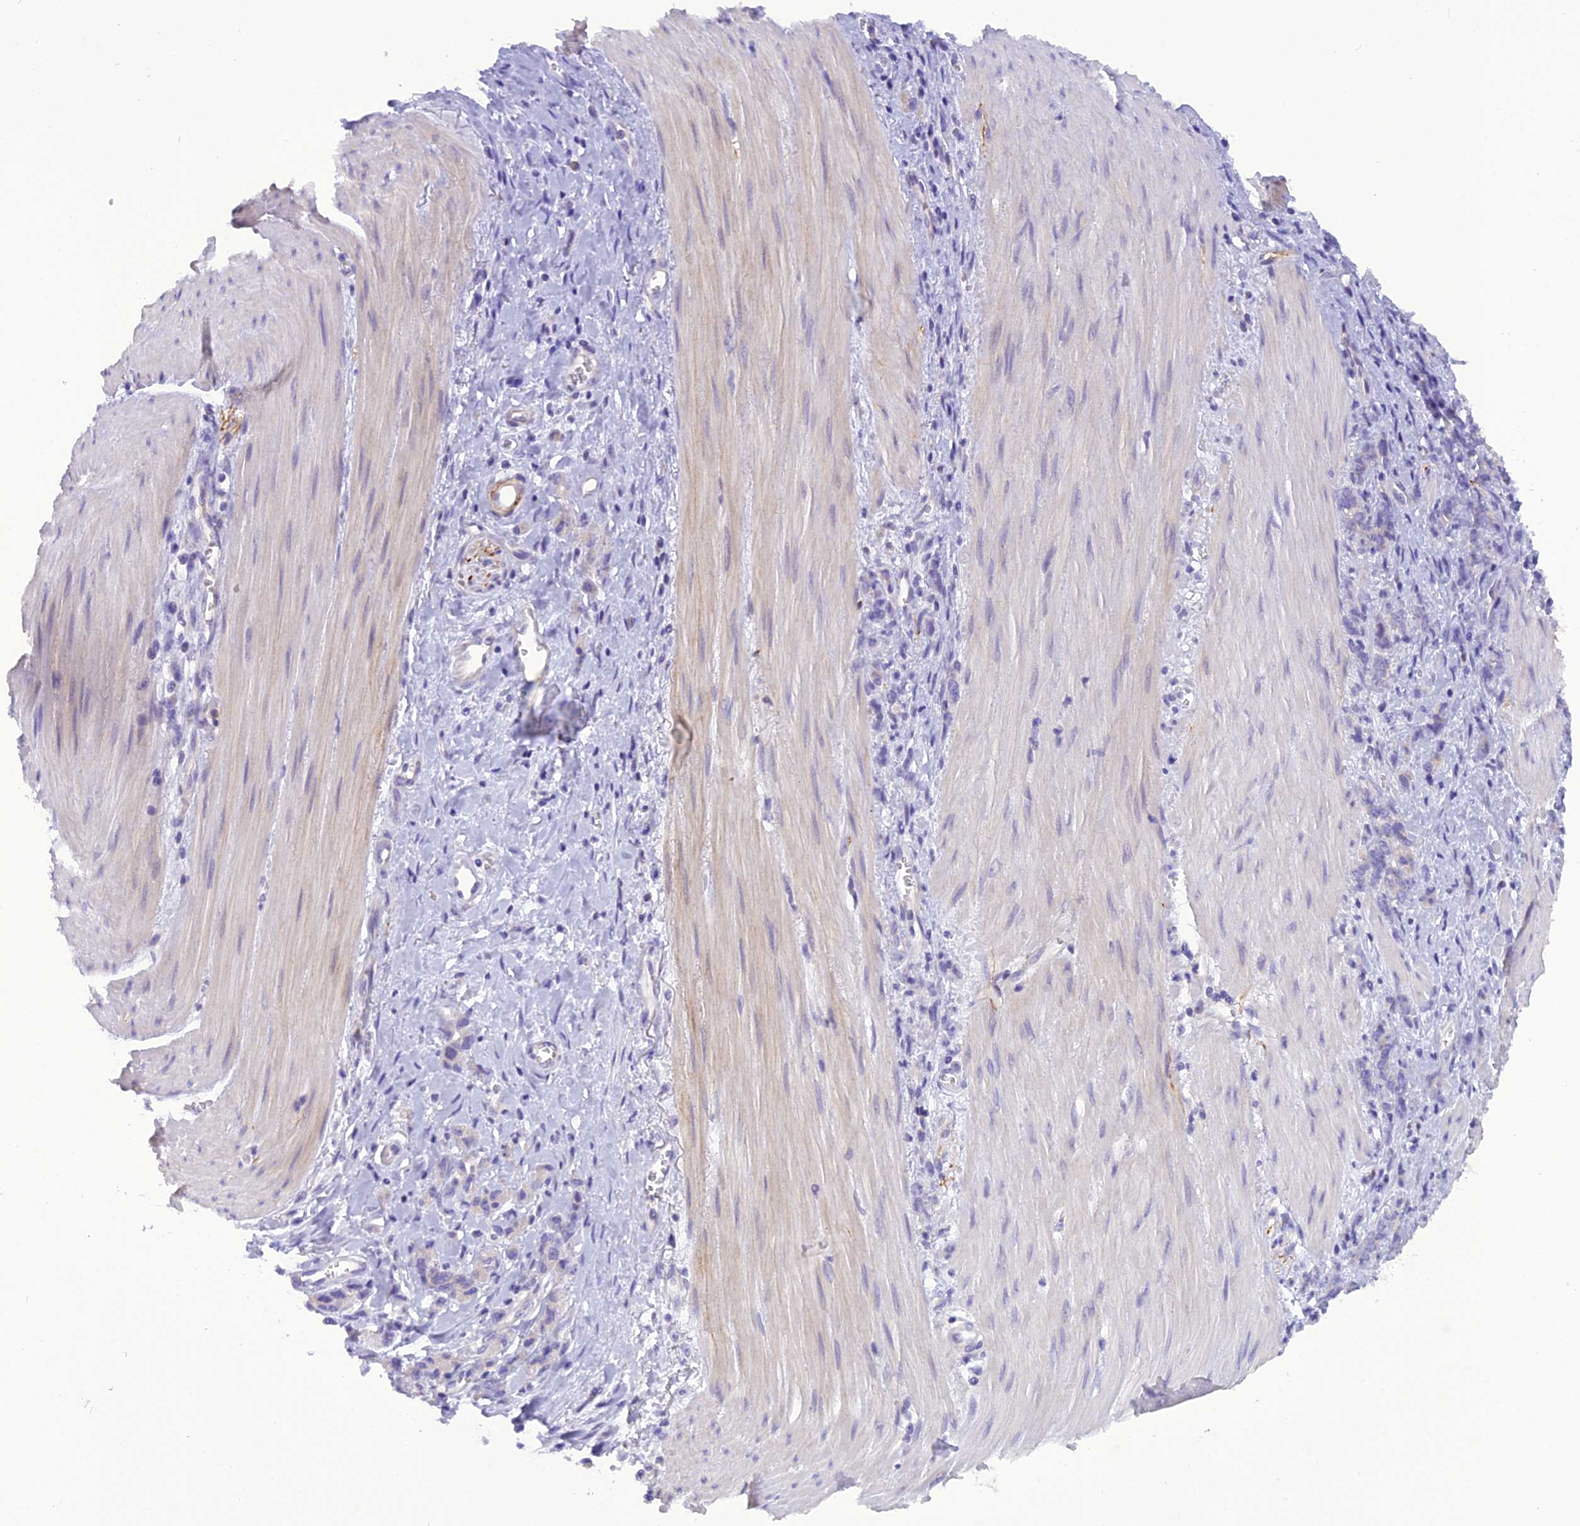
{"staining": {"intensity": "negative", "quantity": "none", "location": "none"}, "tissue": "stomach cancer", "cell_type": "Tumor cells", "image_type": "cancer", "snomed": [{"axis": "morphology", "description": "Adenocarcinoma, NOS"}, {"axis": "topography", "description": "Stomach"}], "caption": "Immunohistochemistry image of human stomach cancer stained for a protein (brown), which shows no expression in tumor cells.", "gene": "TRIM3", "patient": {"sex": "female", "age": 76}}